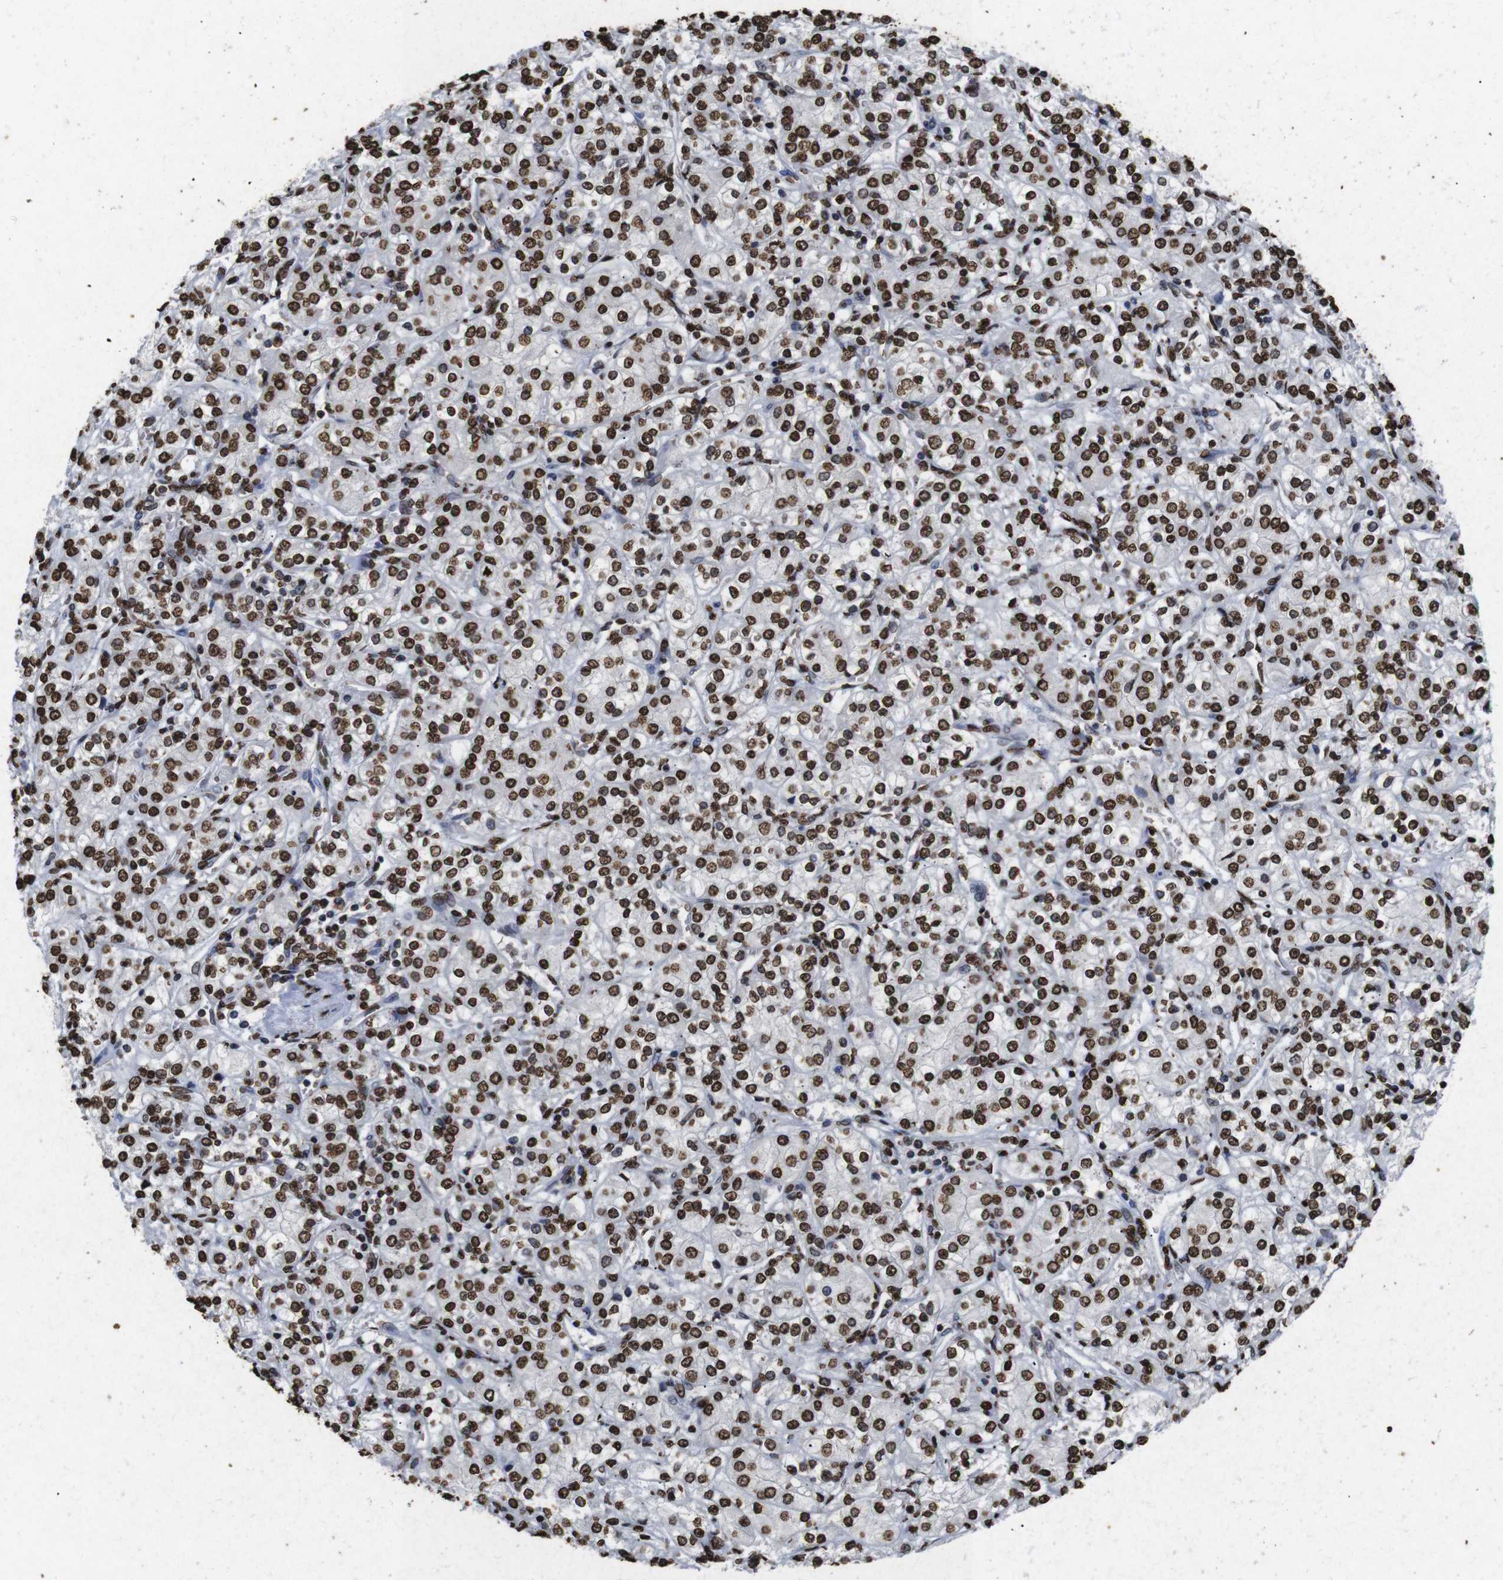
{"staining": {"intensity": "strong", "quantity": ">75%", "location": "nuclear"}, "tissue": "renal cancer", "cell_type": "Tumor cells", "image_type": "cancer", "snomed": [{"axis": "morphology", "description": "Adenocarcinoma, NOS"}, {"axis": "topography", "description": "Kidney"}], "caption": "Human renal adenocarcinoma stained with a protein marker exhibits strong staining in tumor cells.", "gene": "MDM2", "patient": {"sex": "male", "age": 77}}